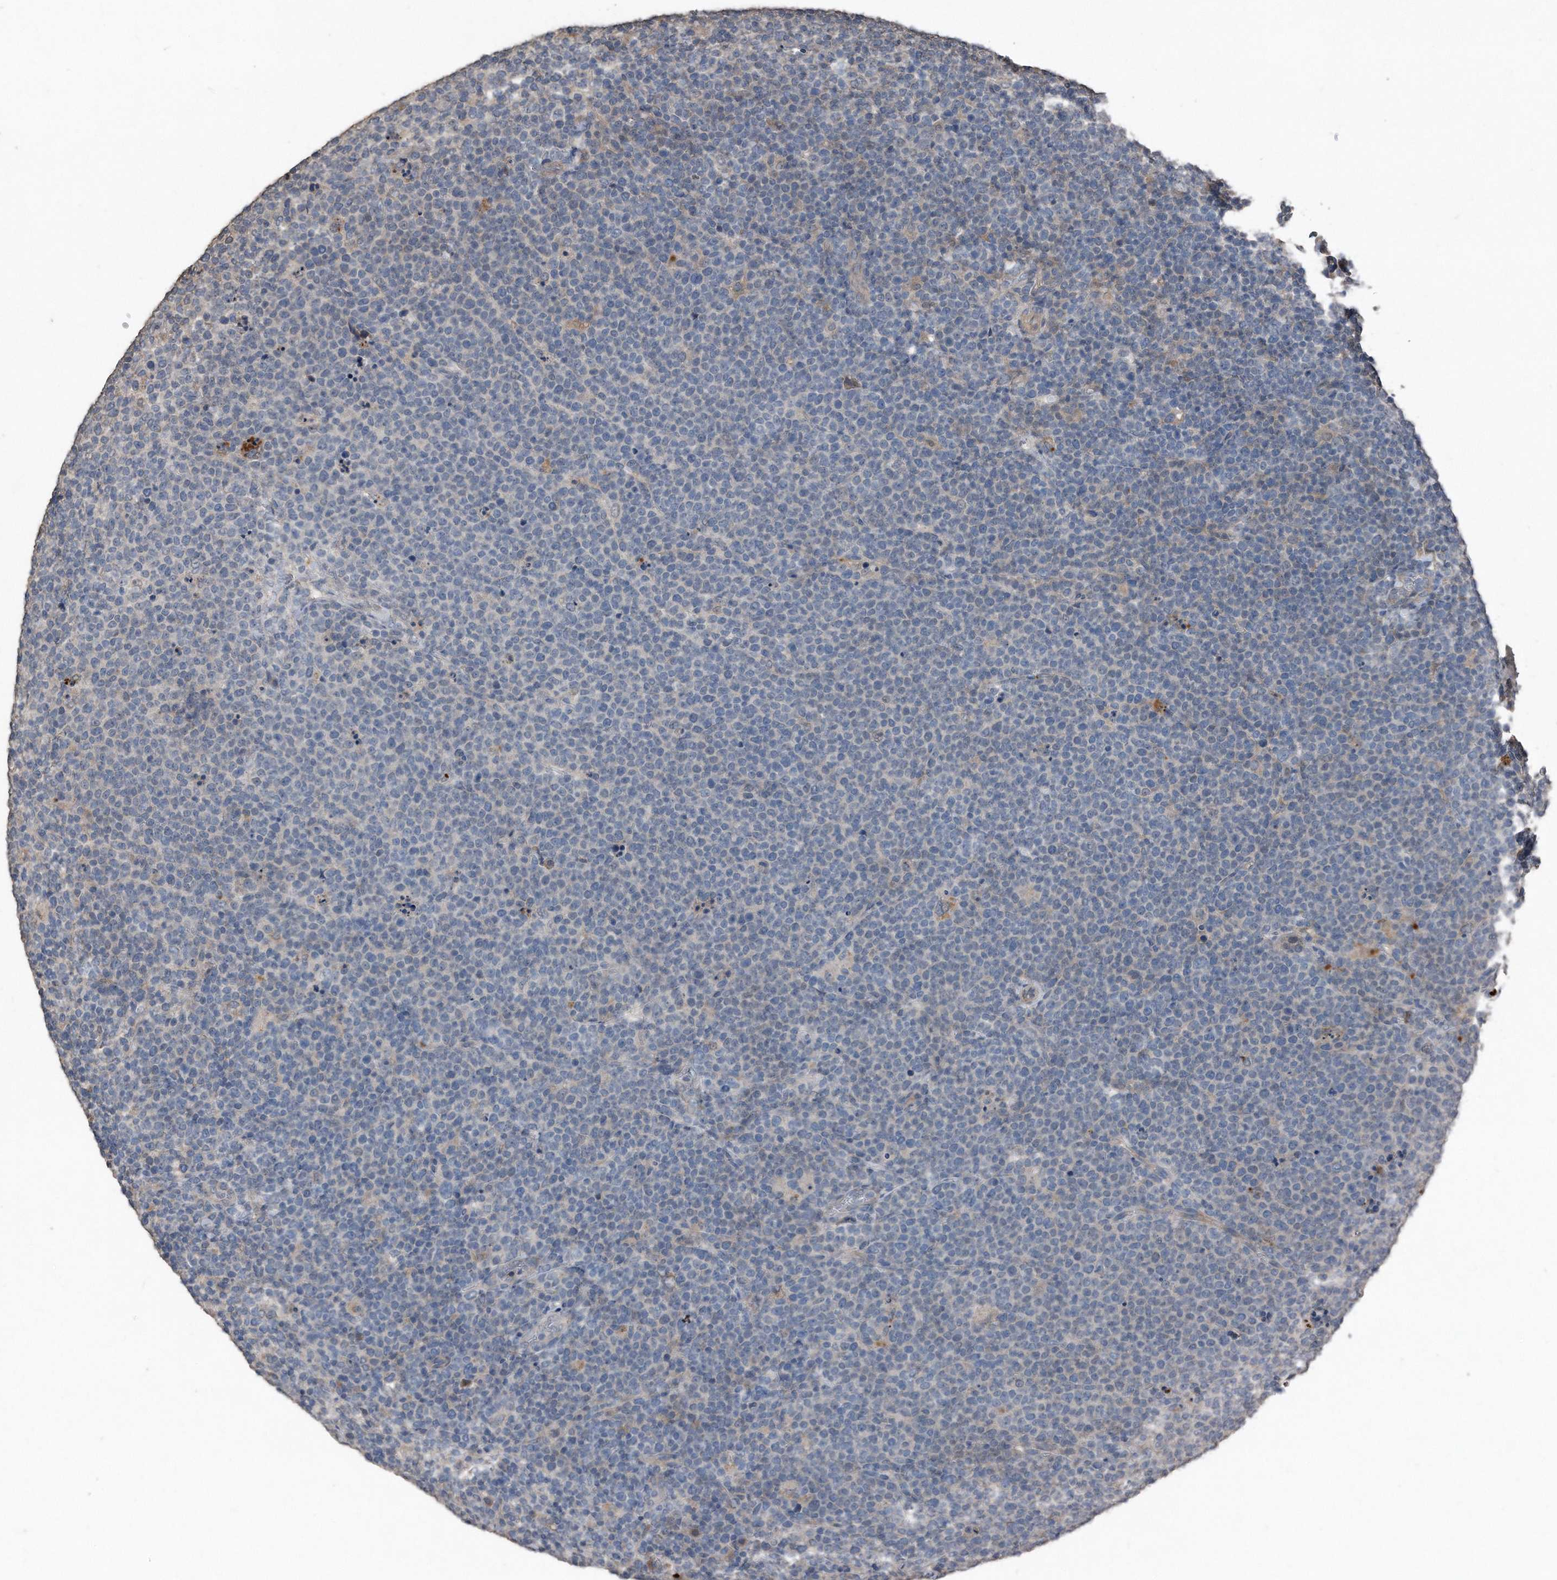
{"staining": {"intensity": "negative", "quantity": "none", "location": "none"}, "tissue": "lymphoma", "cell_type": "Tumor cells", "image_type": "cancer", "snomed": [{"axis": "morphology", "description": "Malignant lymphoma, non-Hodgkin's type, High grade"}, {"axis": "topography", "description": "Lymph node"}], "caption": "Lymphoma stained for a protein using IHC shows no expression tumor cells.", "gene": "ANKRD10", "patient": {"sex": "male", "age": 61}}